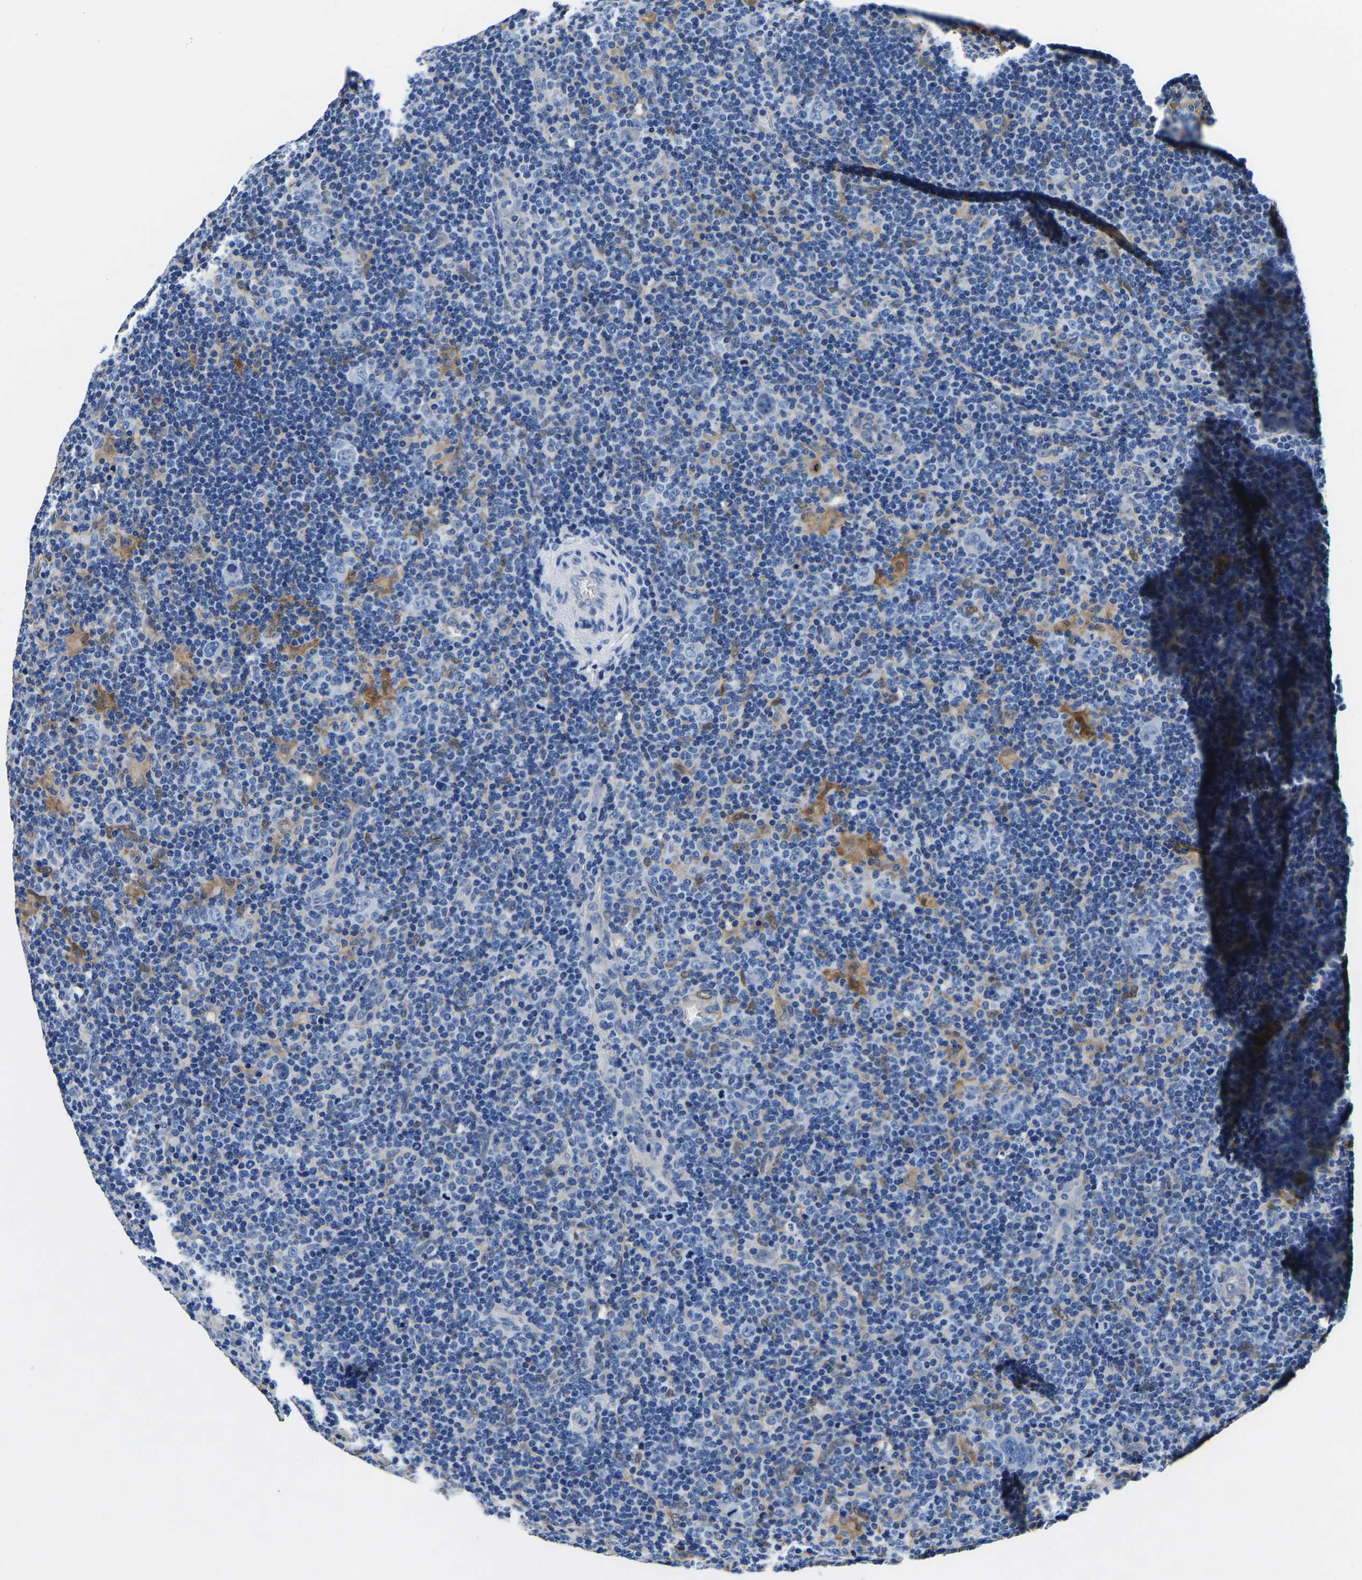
{"staining": {"intensity": "negative", "quantity": "none", "location": "none"}, "tissue": "lymphoma", "cell_type": "Tumor cells", "image_type": "cancer", "snomed": [{"axis": "morphology", "description": "Hodgkin's disease, NOS"}, {"axis": "topography", "description": "Lymph node"}], "caption": "The photomicrograph demonstrates no staining of tumor cells in Hodgkin's disease. The staining was performed using DAB (3,3'-diaminobenzidine) to visualize the protein expression in brown, while the nuclei were stained in blue with hematoxylin (Magnification: 20x).", "gene": "ACO1", "patient": {"sex": "female", "age": 57}}